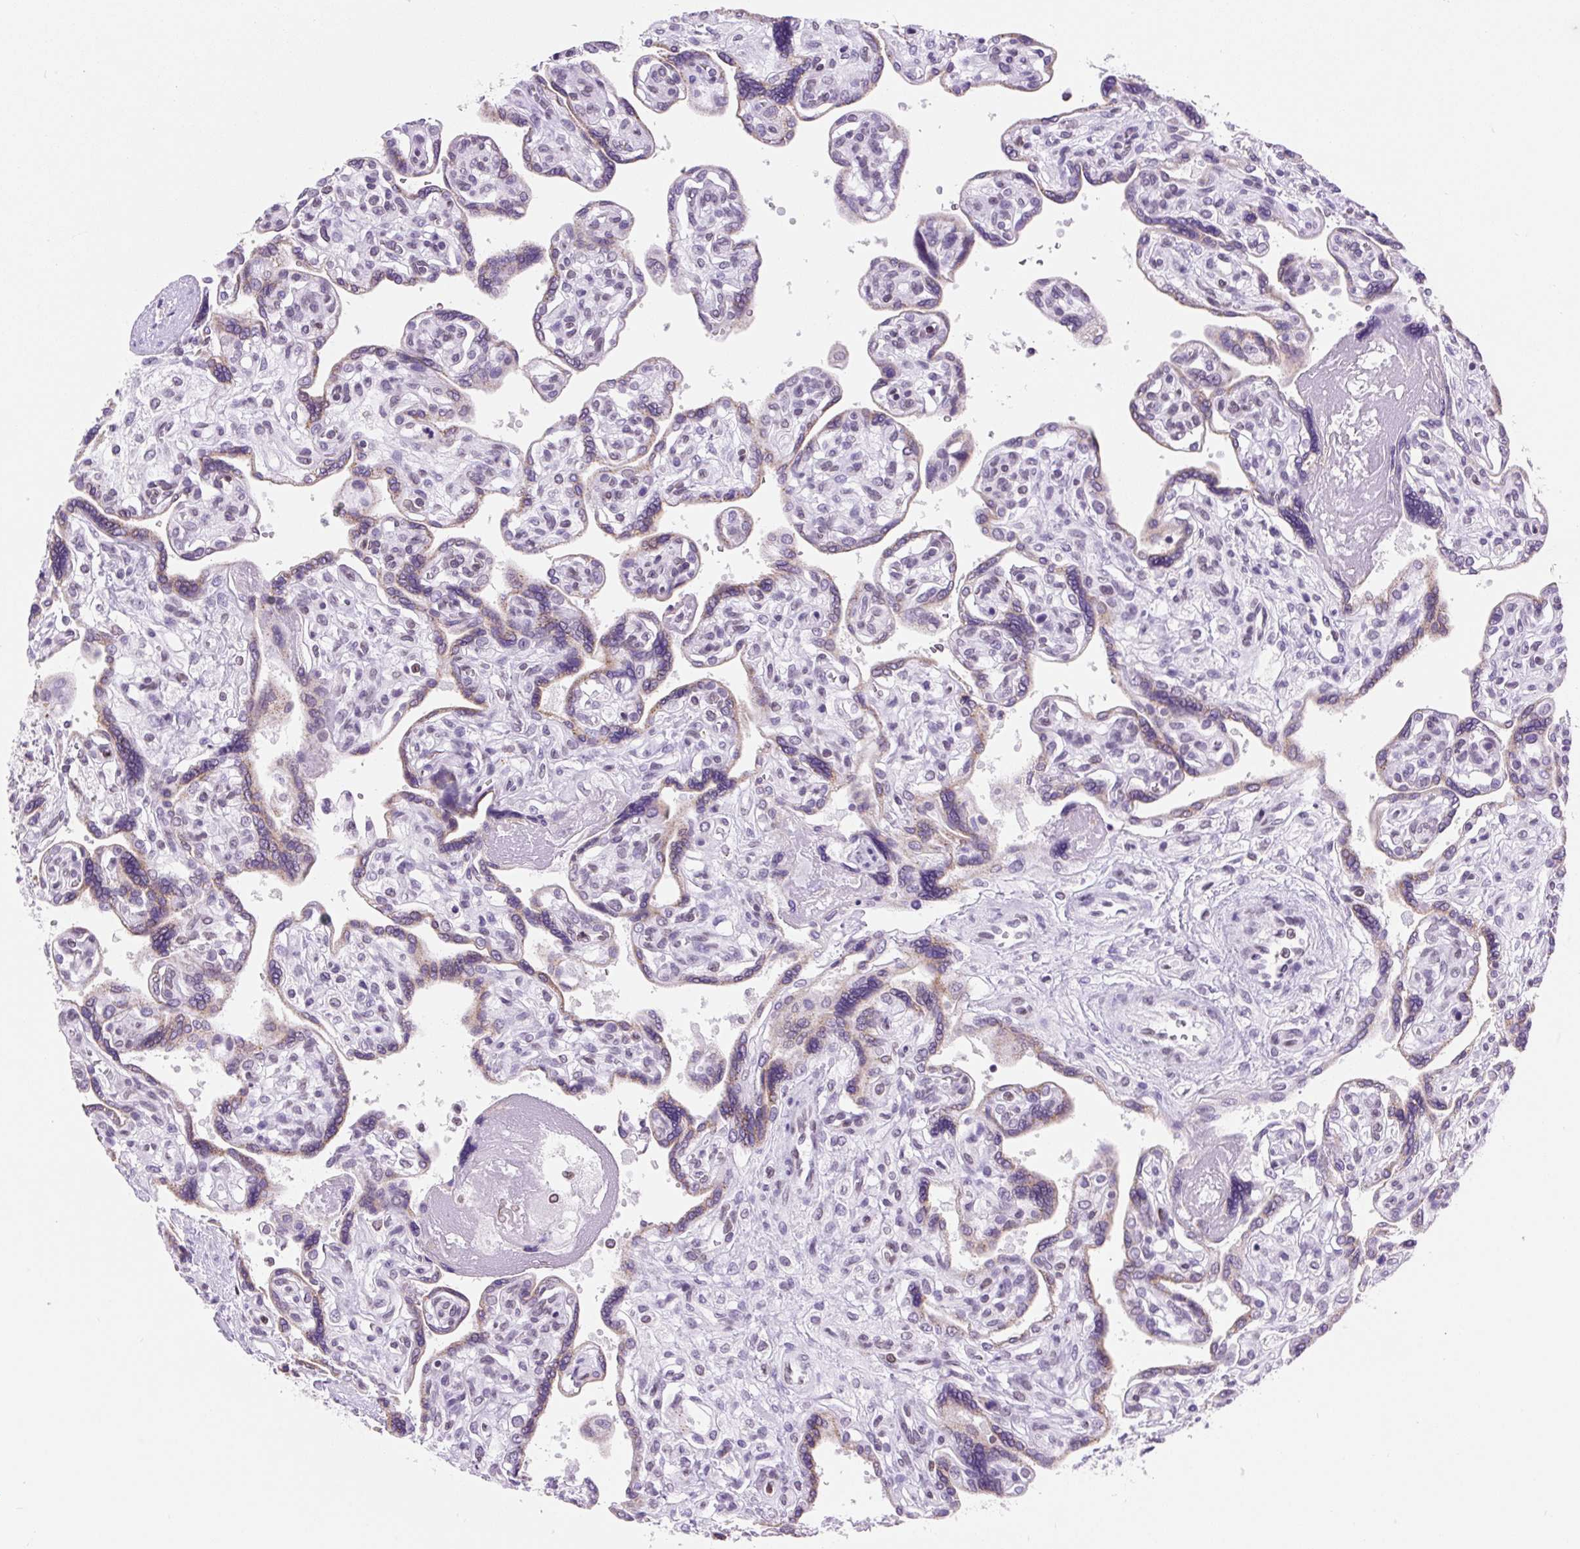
{"staining": {"intensity": "negative", "quantity": "none", "location": "none"}, "tissue": "placenta", "cell_type": "Decidual cells", "image_type": "normal", "snomed": [{"axis": "morphology", "description": "Normal tissue, NOS"}, {"axis": "topography", "description": "Placenta"}], "caption": "Placenta stained for a protein using IHC displays no positivity decidual cells.", "gene": "VPREB1", "patient": {"sex": "female", "age": 39}}